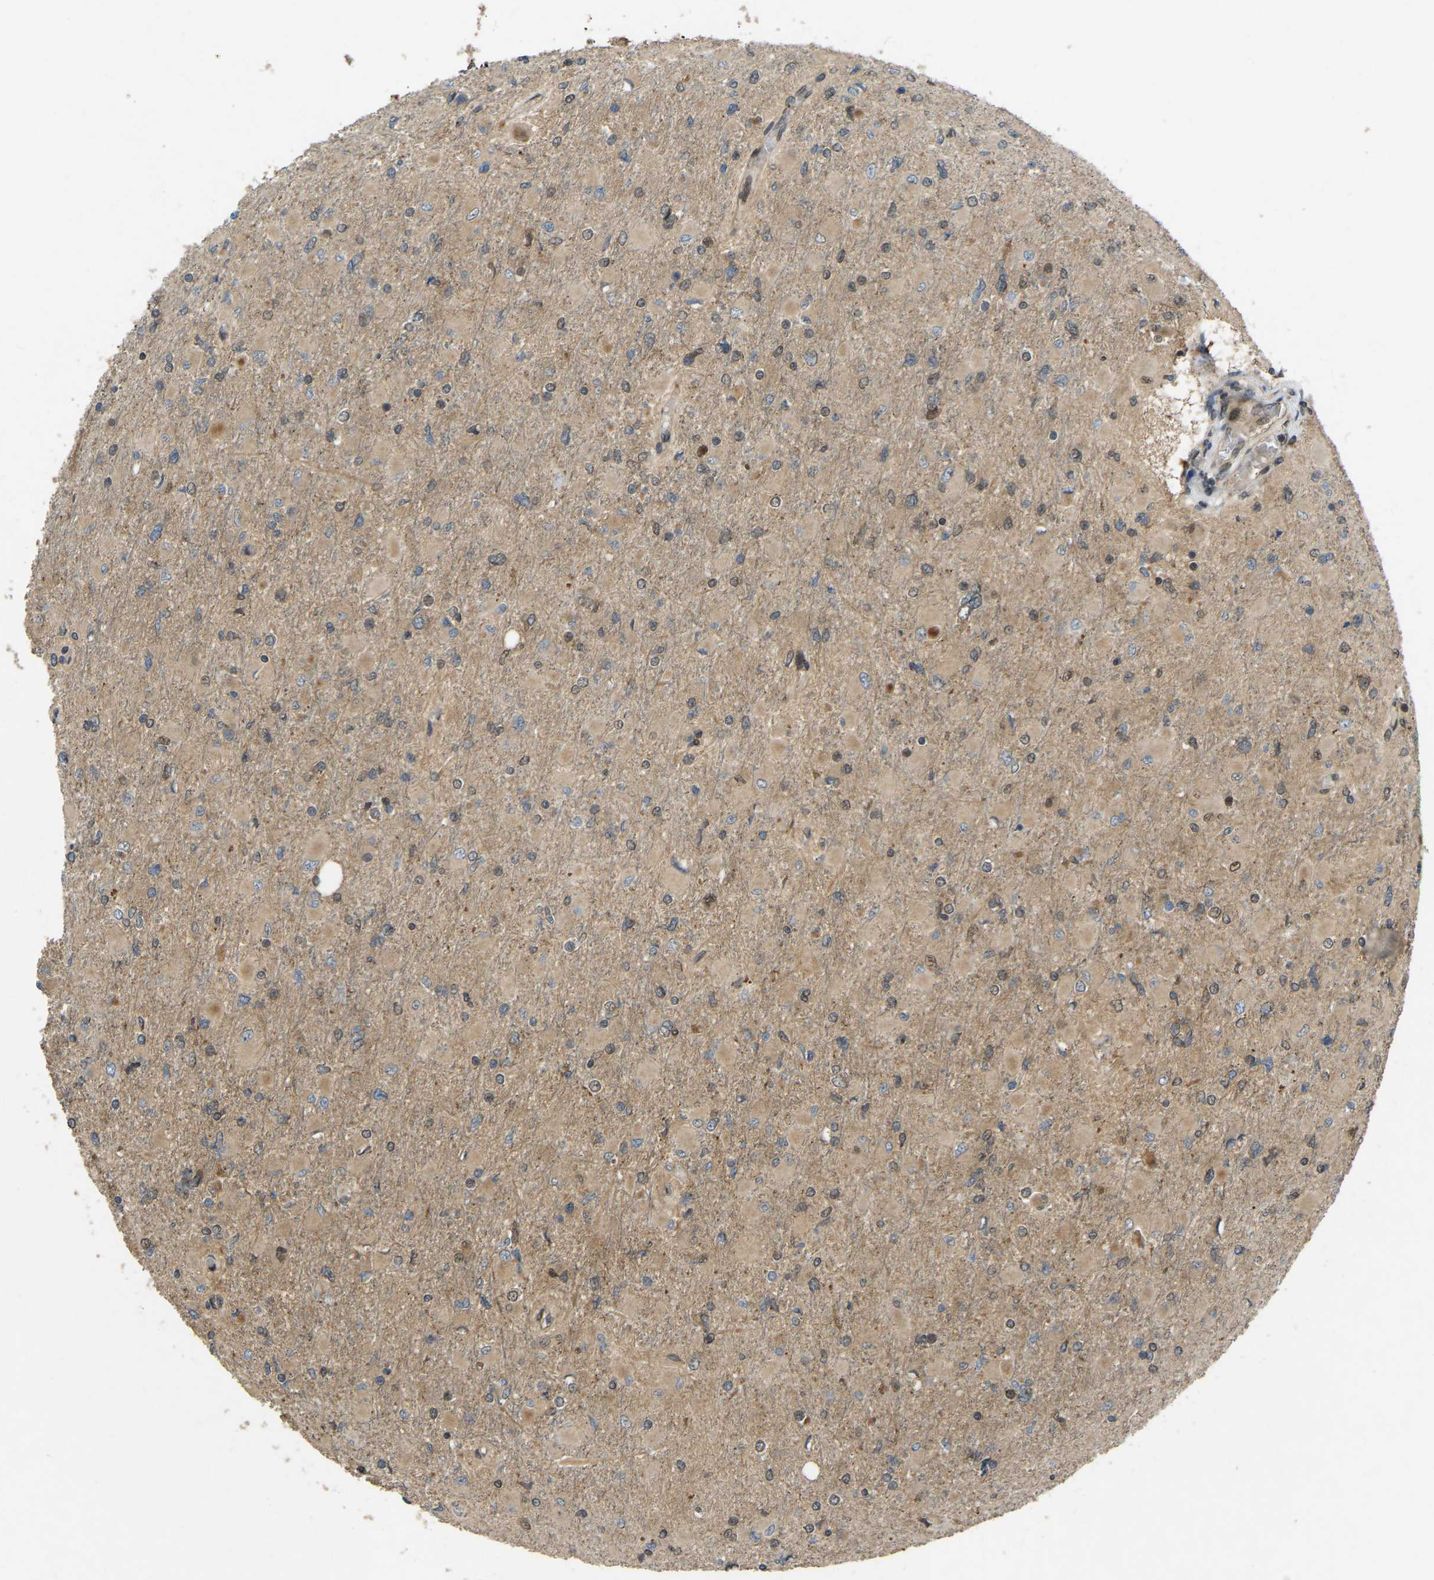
{"staining": {"intensity": "weak", "quantity": "25%-75%", "location": "nuclear"}, "tissue": "glioma", "cell_type": "Tumor cells", "image_type": "cancer", "snomed": [{"axis": "morphology", "description": "Glioma, malignant, High grade"}, {"axis": "topography", "description": "Cerebral cortex"}], "caption": "Tumor cells display low levels of weak nuclear expression in approximately 25%-75% of cells in glioma.", "gene": "KIAA1549", "patient": {"sex": "female", "age": 36}}